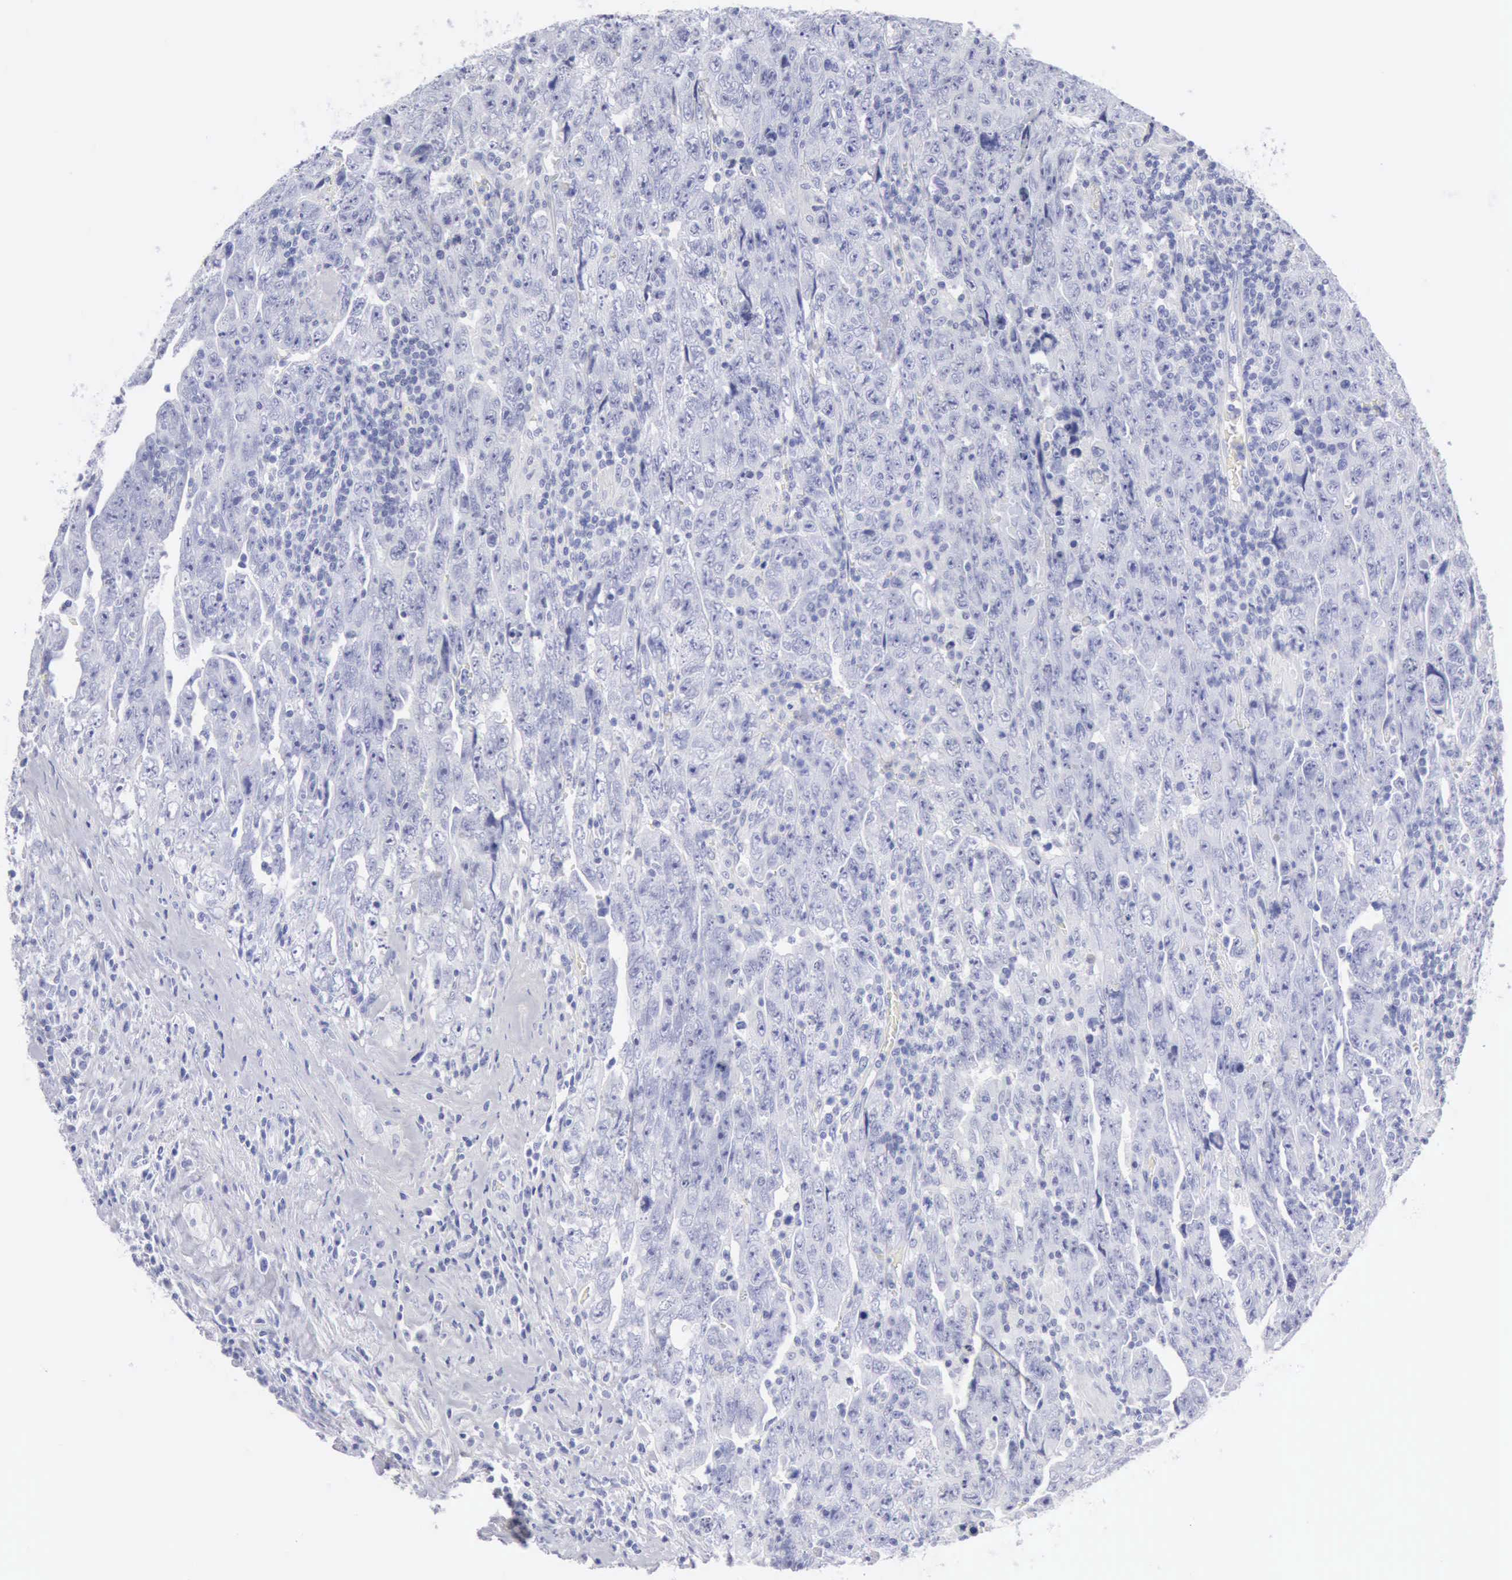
{"staining": {"intensity": "negative", "quantity": "none", "location": "none"}, "tissue": "testis cancer", "cell_type": "Tumor cells", "image_type": "cancer", "snomed": [{"axis": "morphology", "description": "Carcinoma, Embryonal, NOS"}, {"axis": "topography", "description": "Testis"}], "caption": "Immunohistochemistry (IHC) photomicrograph of neoplastic tissue: testis cancer (embryonal carcinoma) stained with DAB demonstrates no significant protein positivity in tumor cells. (Brightfield microscopy of DAB (3,3'-diaminobenzidine) IHC at high magnification).", "gene": "KRT5", "patient": {"sex": "male", "age": 28}}